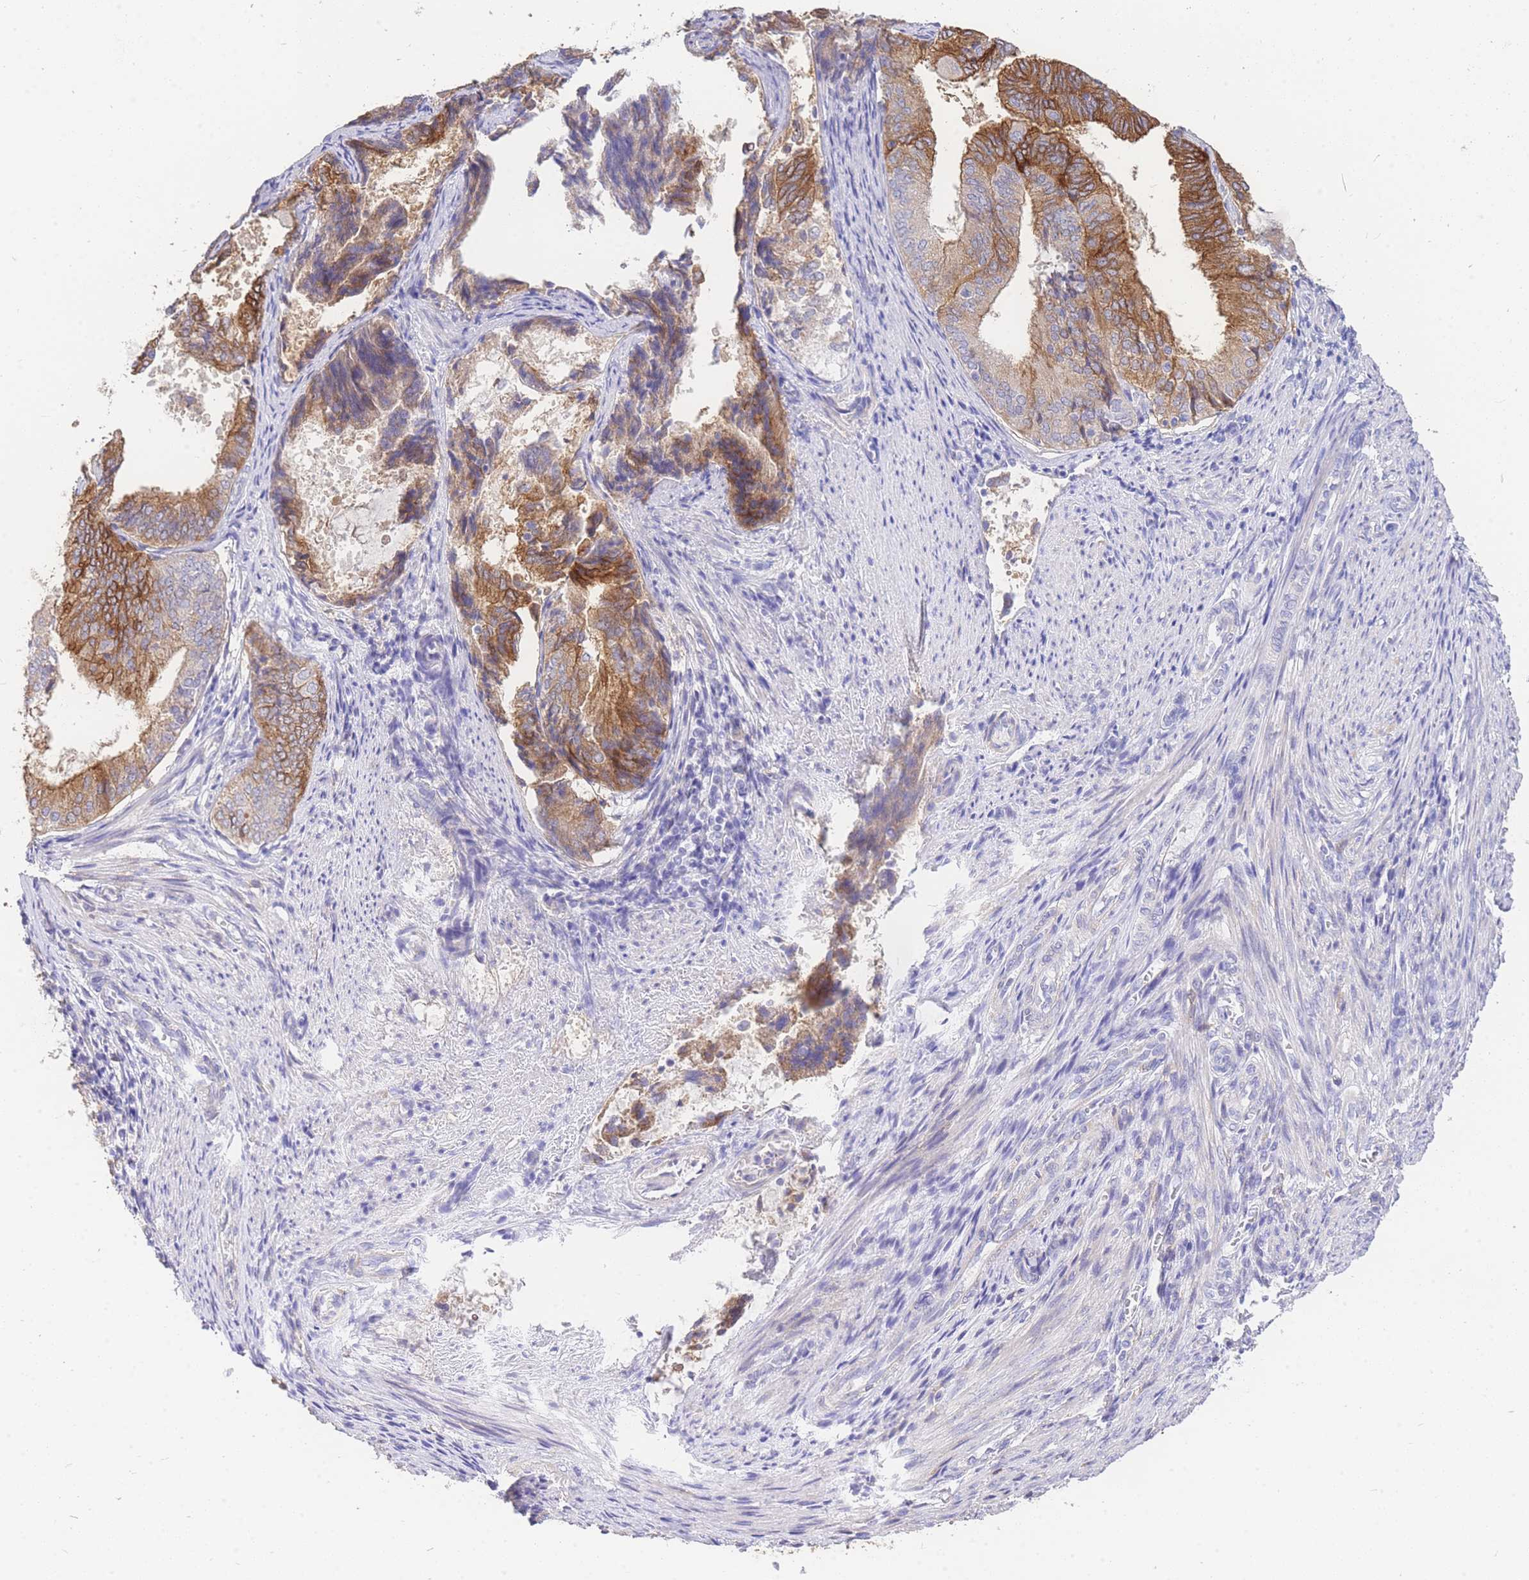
{"staining": {"intensity": "strong", "quantity": ">75%", "location": "cytoplasmic/membranous"}, "tissue": "endometrial cancer", "cell_type": "Tumor cells", "image_type": "cancer", "snomed": [{"axis": "morphology", "description": "Adenocarcinoma, NOS"}, {"axis": "topography", "description": "Endometrium"}], "caption": "This histopathology image exhibits immunohistochemistry (IHC) staining of endometrial cancer (adenocarcinoma), with high strong cytoplasmic/membranous expression in about >75% of tumor cells.", "gene": "C2orf88", "patient": {"sex": "female", "age": 81}}